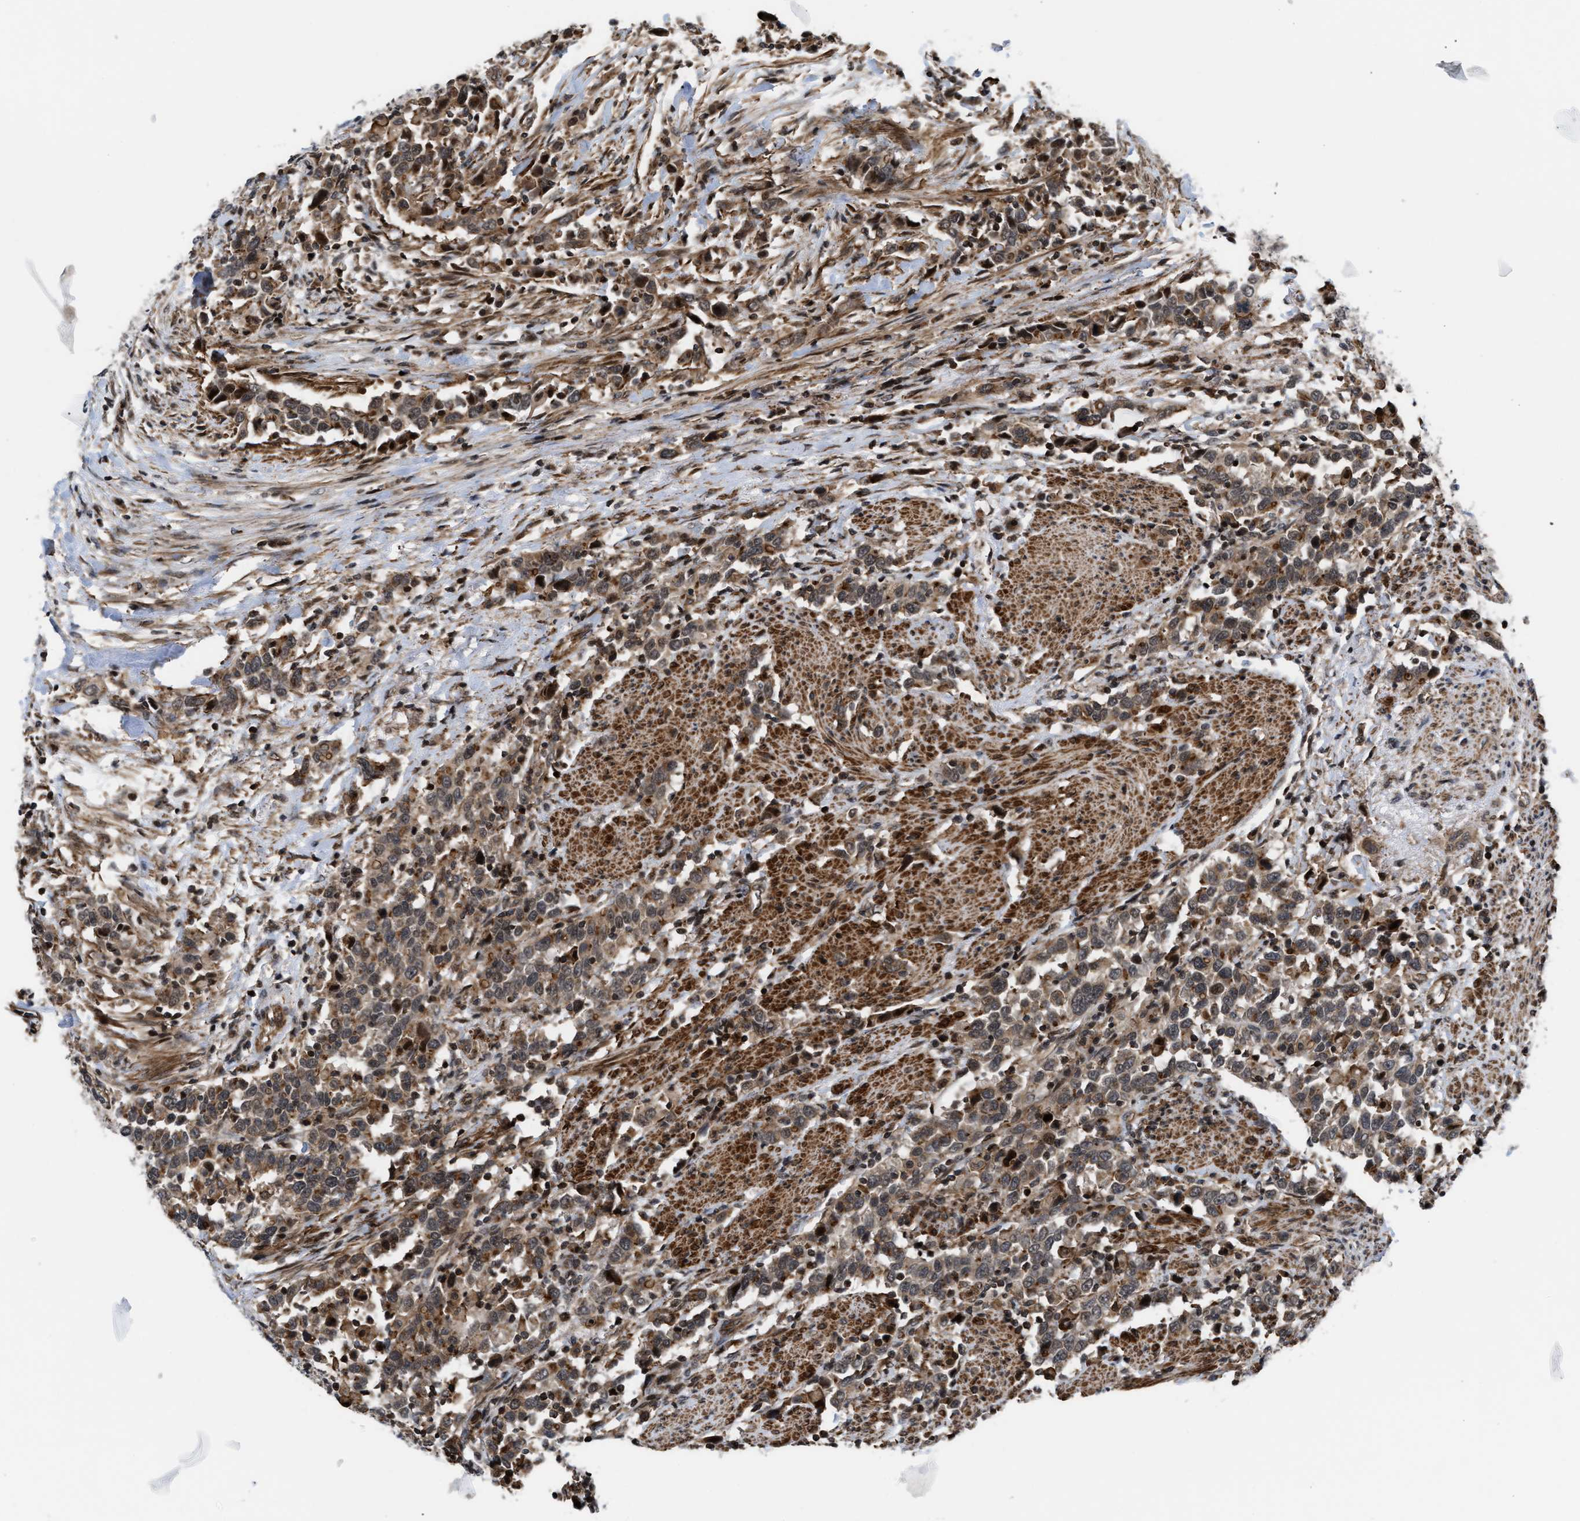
{"staining": {"intensity": "weak", "quantity": ">75%", "location": "cytoplasmic/membranous,nuclear"}, "tissue": "urothelial cancer", "cell_type": "Tumor cells", "image_type": "cancer", "snomed": [{"axis": "morphology", "description": "Urothelial carcinoma, High grade"}, {"axis": "topography", "description": "Urinary bladder"}], "caption": "Immunohistochemistry (IHC) image of human urothelial cancer stained for a protein (brown), which reveals low levels of weak cytoplasmic/membranous and nuclear positivity in about >75% of tumor cells.", "gene": "STAU2", "patient": {"sex": "male", "age": 61}}